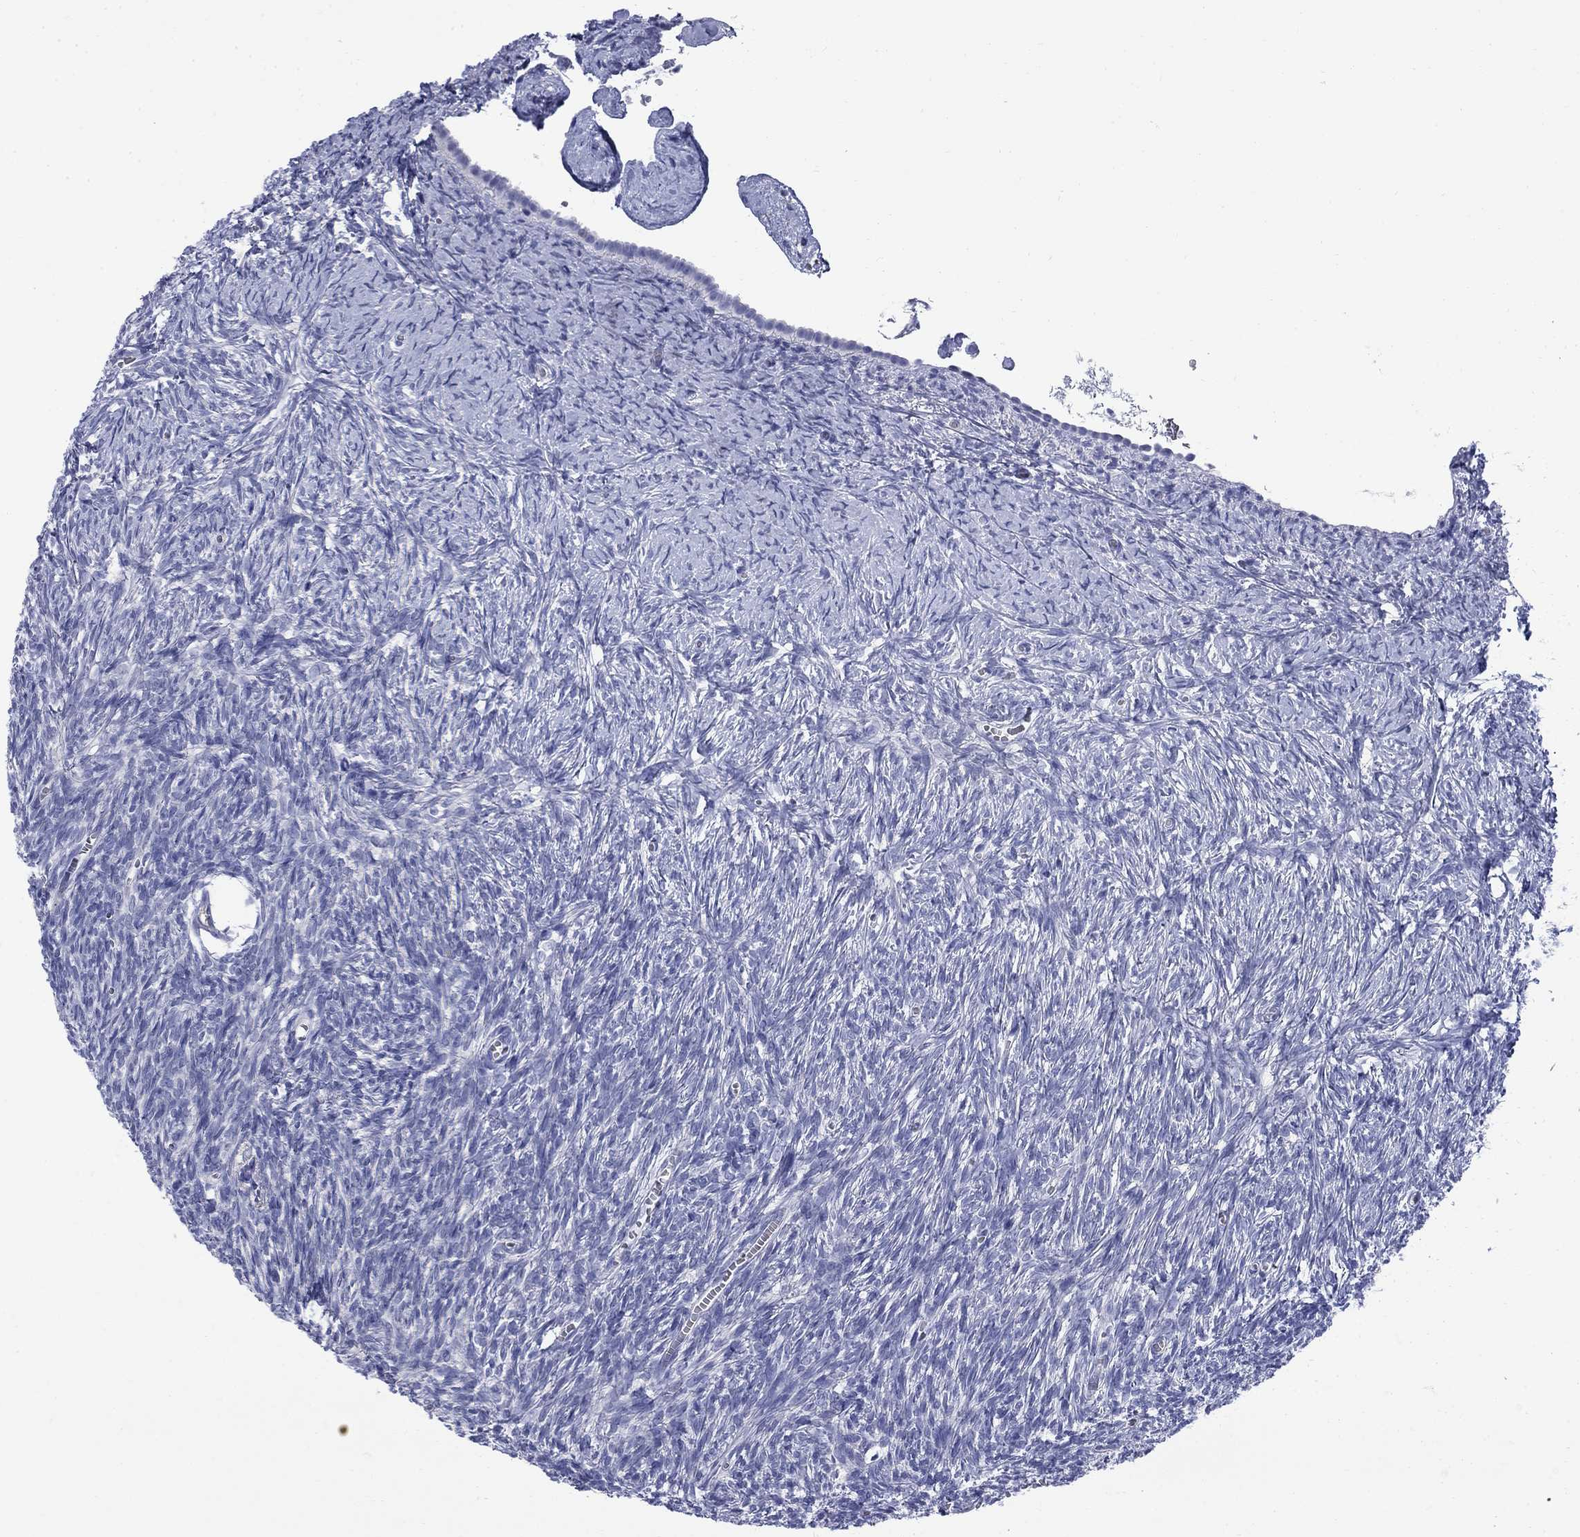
{"staining": {"intensity": "negative", "quantity": "none", "location": "none"}, "tissue": "ovary", "cell_type": "Ovarian stroma cells", "image_type": "normal", "snomed": [{"axis": "morphology", "description": "Normal tissue, NOS"}, {"axis": "topography", "description": "Ovary"}], "caption": "The immunohistochemistry micrograph has no significant staining in ovarian stroma cells of ovary. (Immunohistochemistry (ihc), brightfield microscopy, high magnification).", "gene": "SERPINB2", "patient": {"sex": "female", "age": 43}}